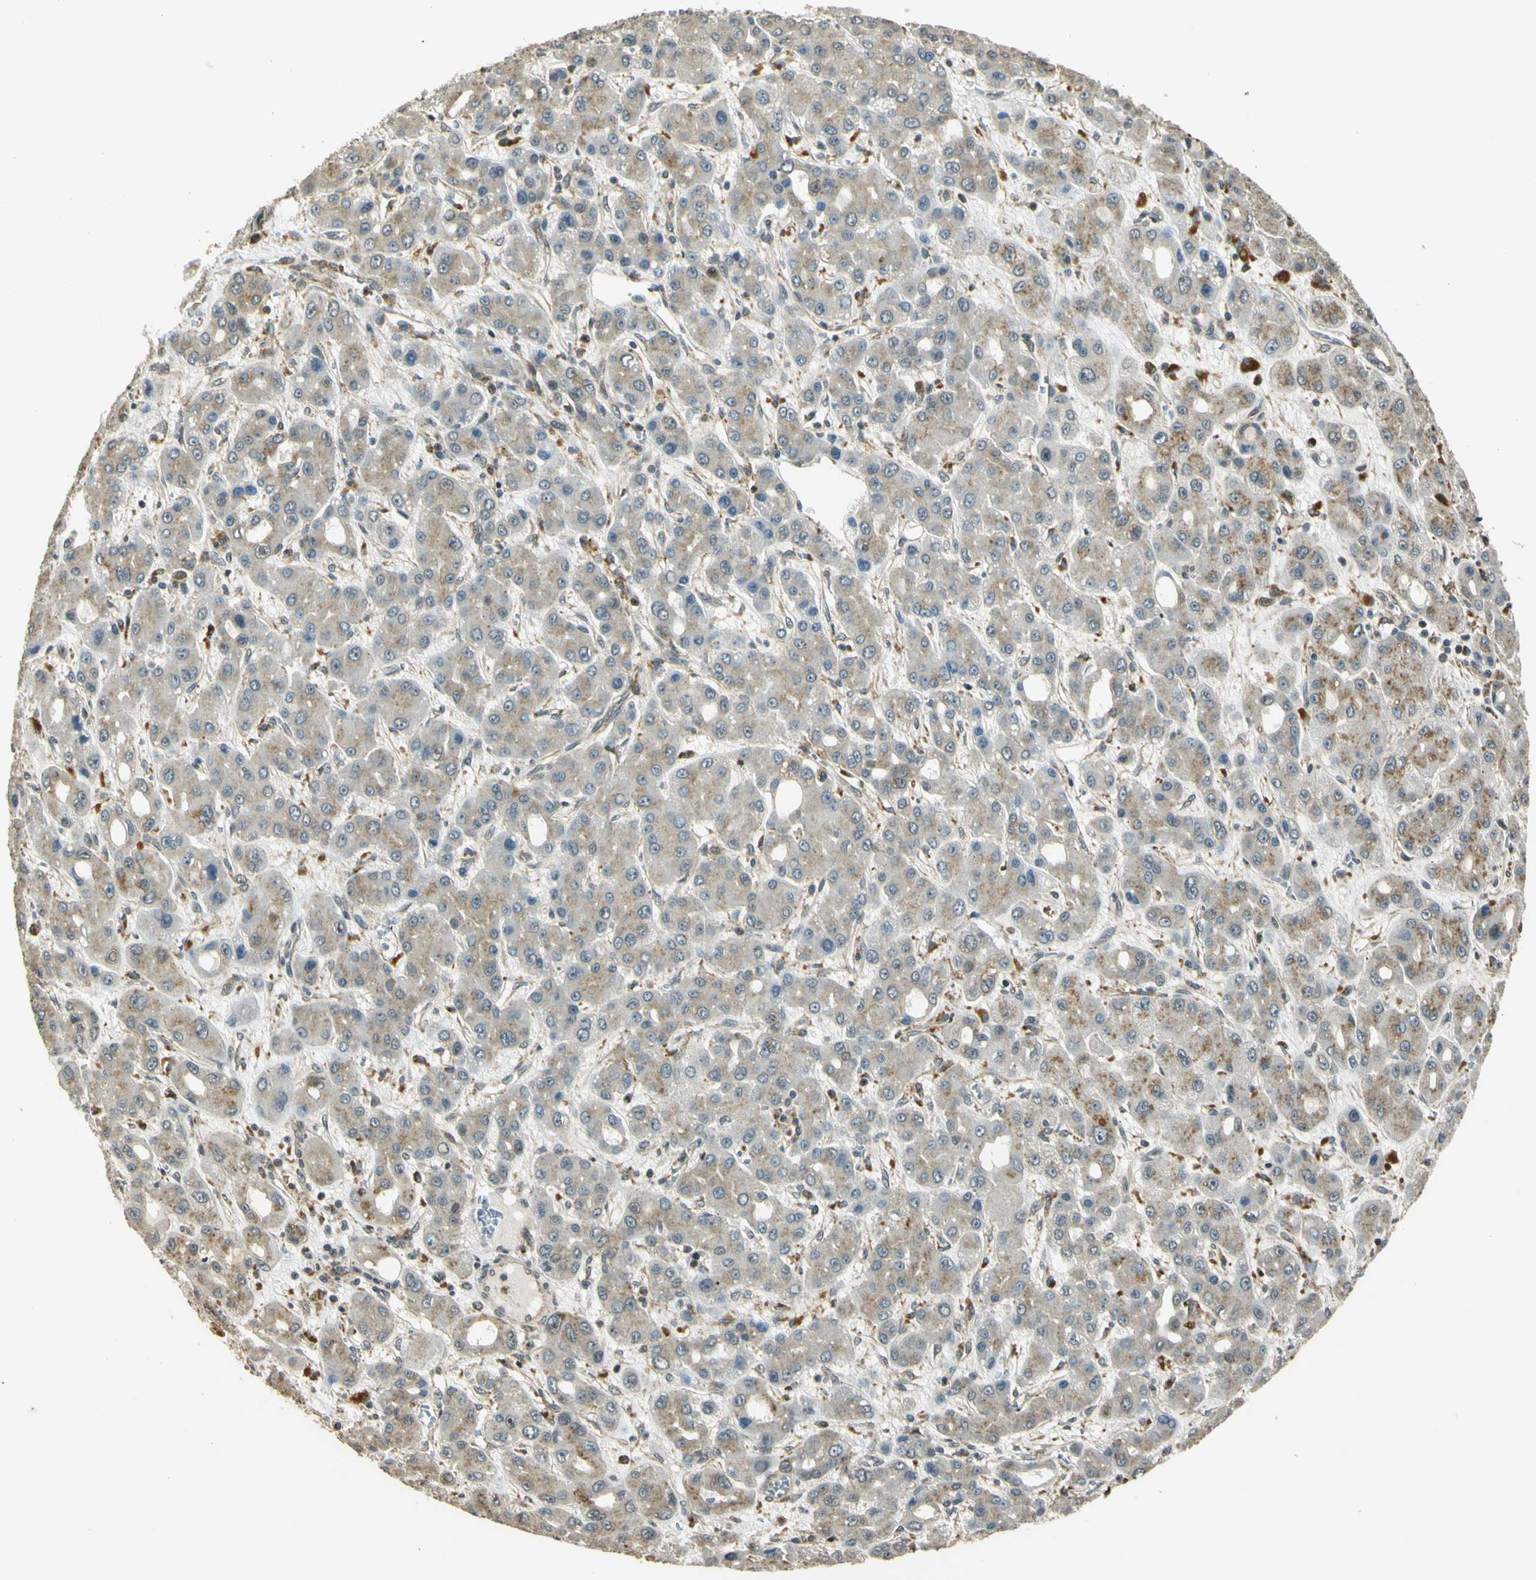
{"staining": {"intensity": "weak", "quantity": "25%-75%", "location": "cytoplasmic/membranous"}, "tissue": "liver cancer", "cell_type": "Tumor cells", "image_type": "cancer", "snomed": [{"axis": "morphology", "description": "Carcinoma, Hepatocellular, NOS"}, {"axis": "topography", "description": "Liver"}], "caption": "Immunohistochemical staining of human hepatocellular carcinoma (liver) reveals weak cytoplasmic/membranous protein expression in approximately 25%-75% of tumor cells.", "gene": "LAMTOR1", "patient": {"sex": "male", "age": 55}}